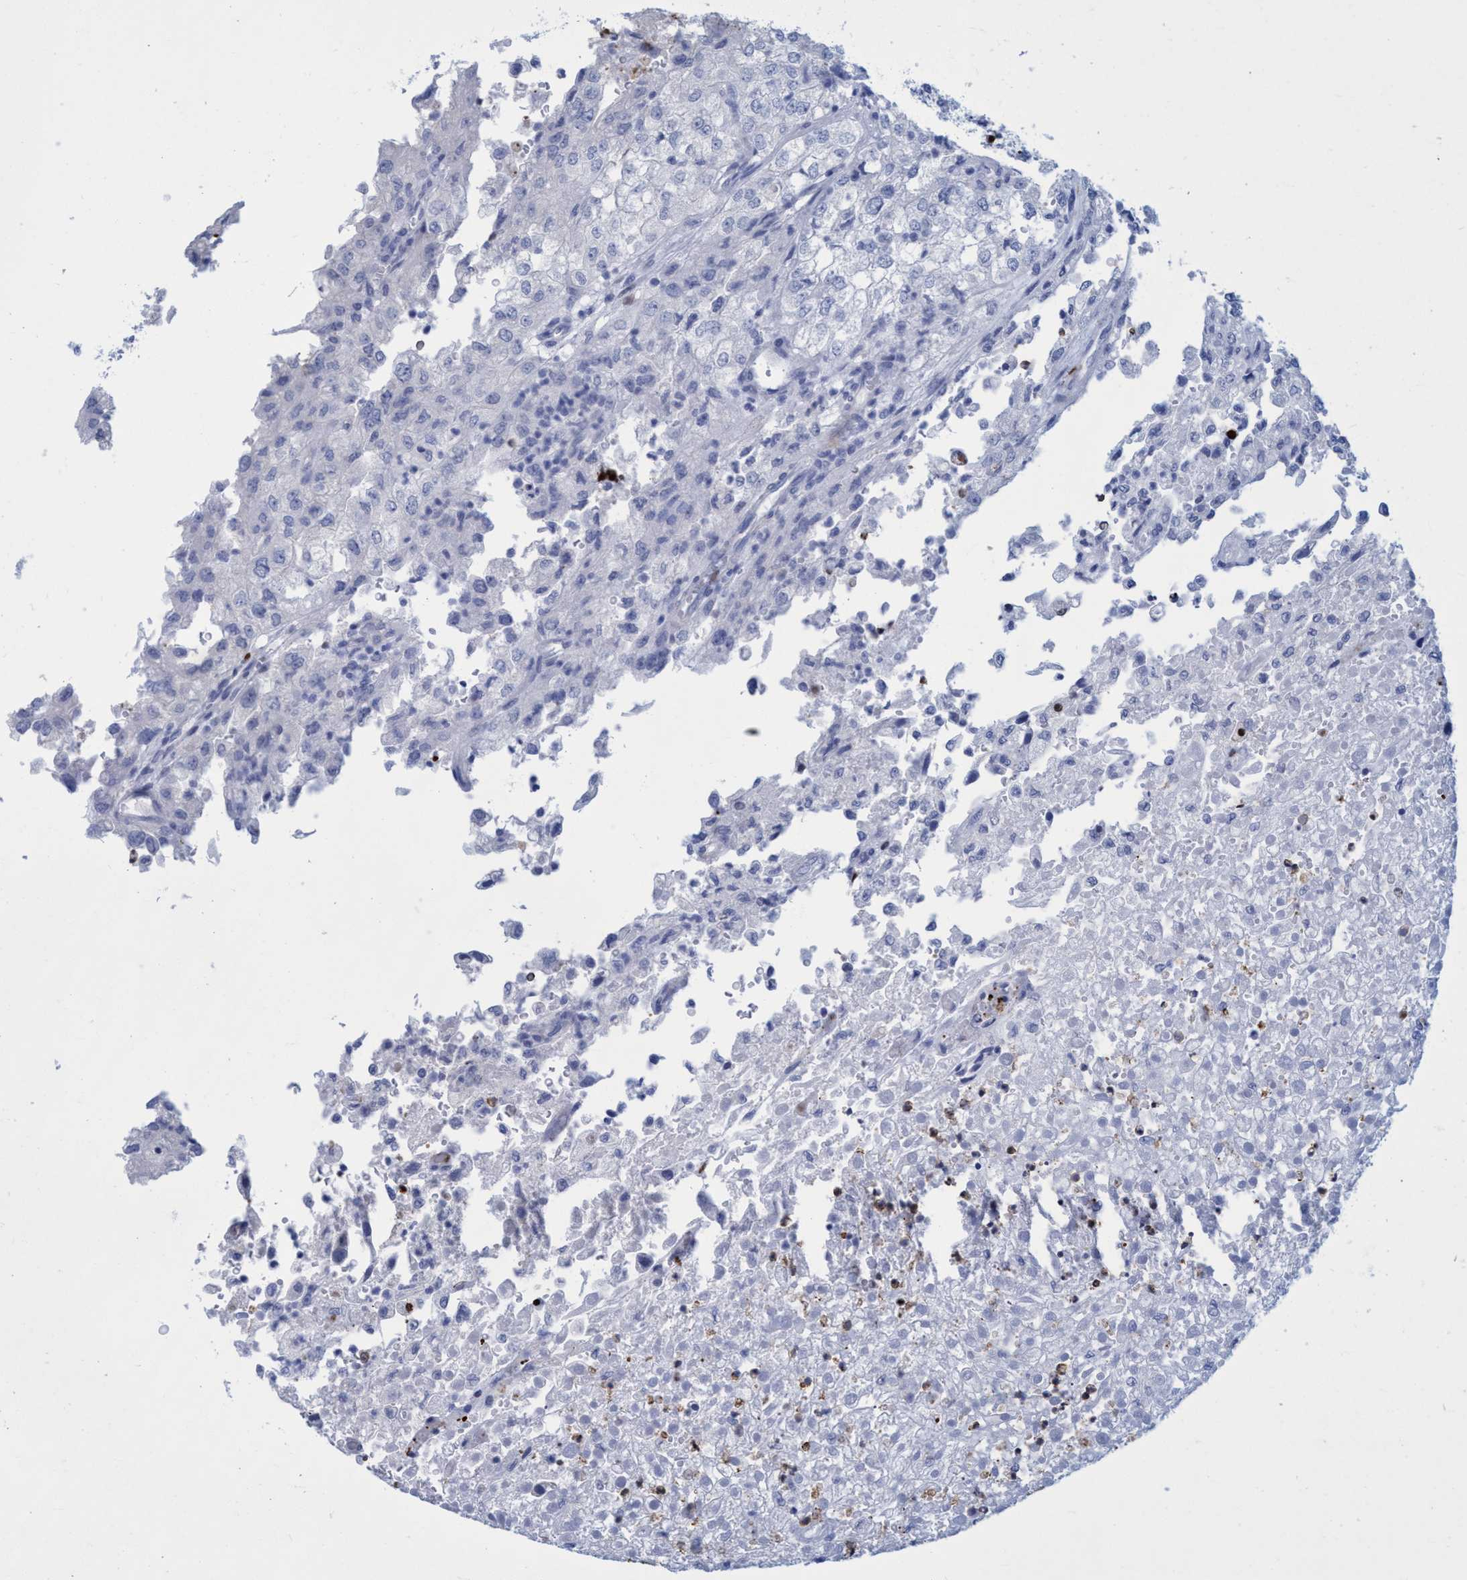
{"staining": {"intensity": "negative", "quantity": "none", "location": "none"}, "tissue": "renal cancer", "cell_type": "Tumor cells", "image_type": "cancer", "snomed": [{"axis": "morphology", "description": "Adenocarcinoma, NOS"}, {"axis": "topography", "description": "Kidney"}], "caption": "Immunohistochemical staining of renal adenocarcinoma shows no significant expression in tumor cells. The staining is performed using DAB (3,3'-diaminobenzidine) brown chromogen with nuclei counter-stained in using hematoxylin.", "gene": "R3HCC1", "patient": {"sex": "female", "age": 54}}